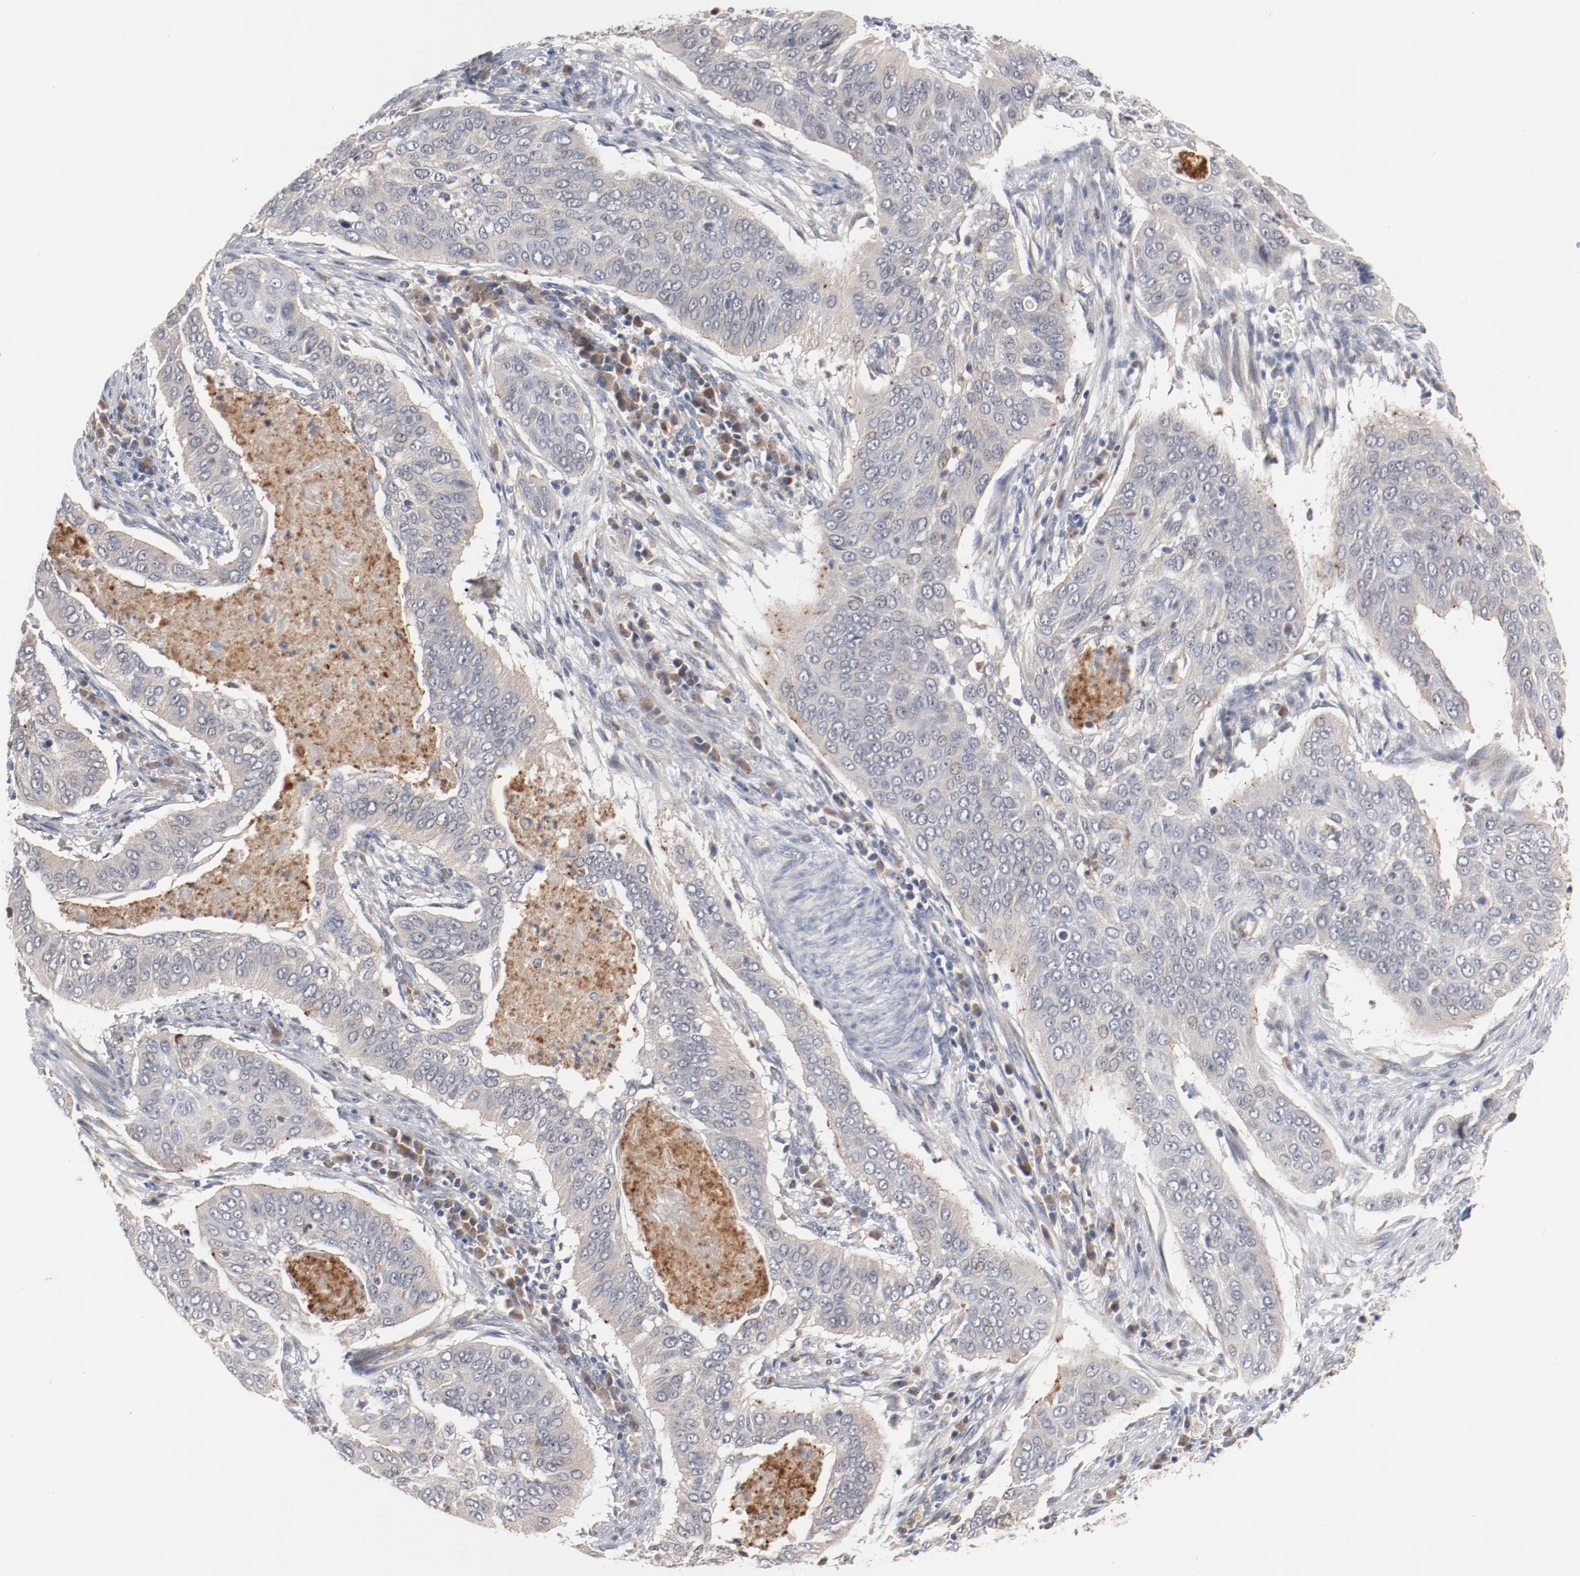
{"staining": {"intensity": "weak", "quantity": "25%-75%", "location": "cytoplasmic/membranous"}, "tissue": "cervical cancer", "cell_type": "Tumor cells", "image_type": "cancer", "snomed": [{"axis": "morphology", "description": "Squamous cell carcinoma, NOS"}, {"axis": "topography", "description": "Cervix"}], "caption": "Weak cytoplasmic/membranous staining is appreciated in about 25%-75% of tumor cells in cervical cancer. The staining was performed using DAB to visualize the protein expression in brown, while the nuclei were stained in blue with hematoxylin (Magnification: 20x).", "gene": "RNASE11", "patient": {"sex": "female", "age": 39}}